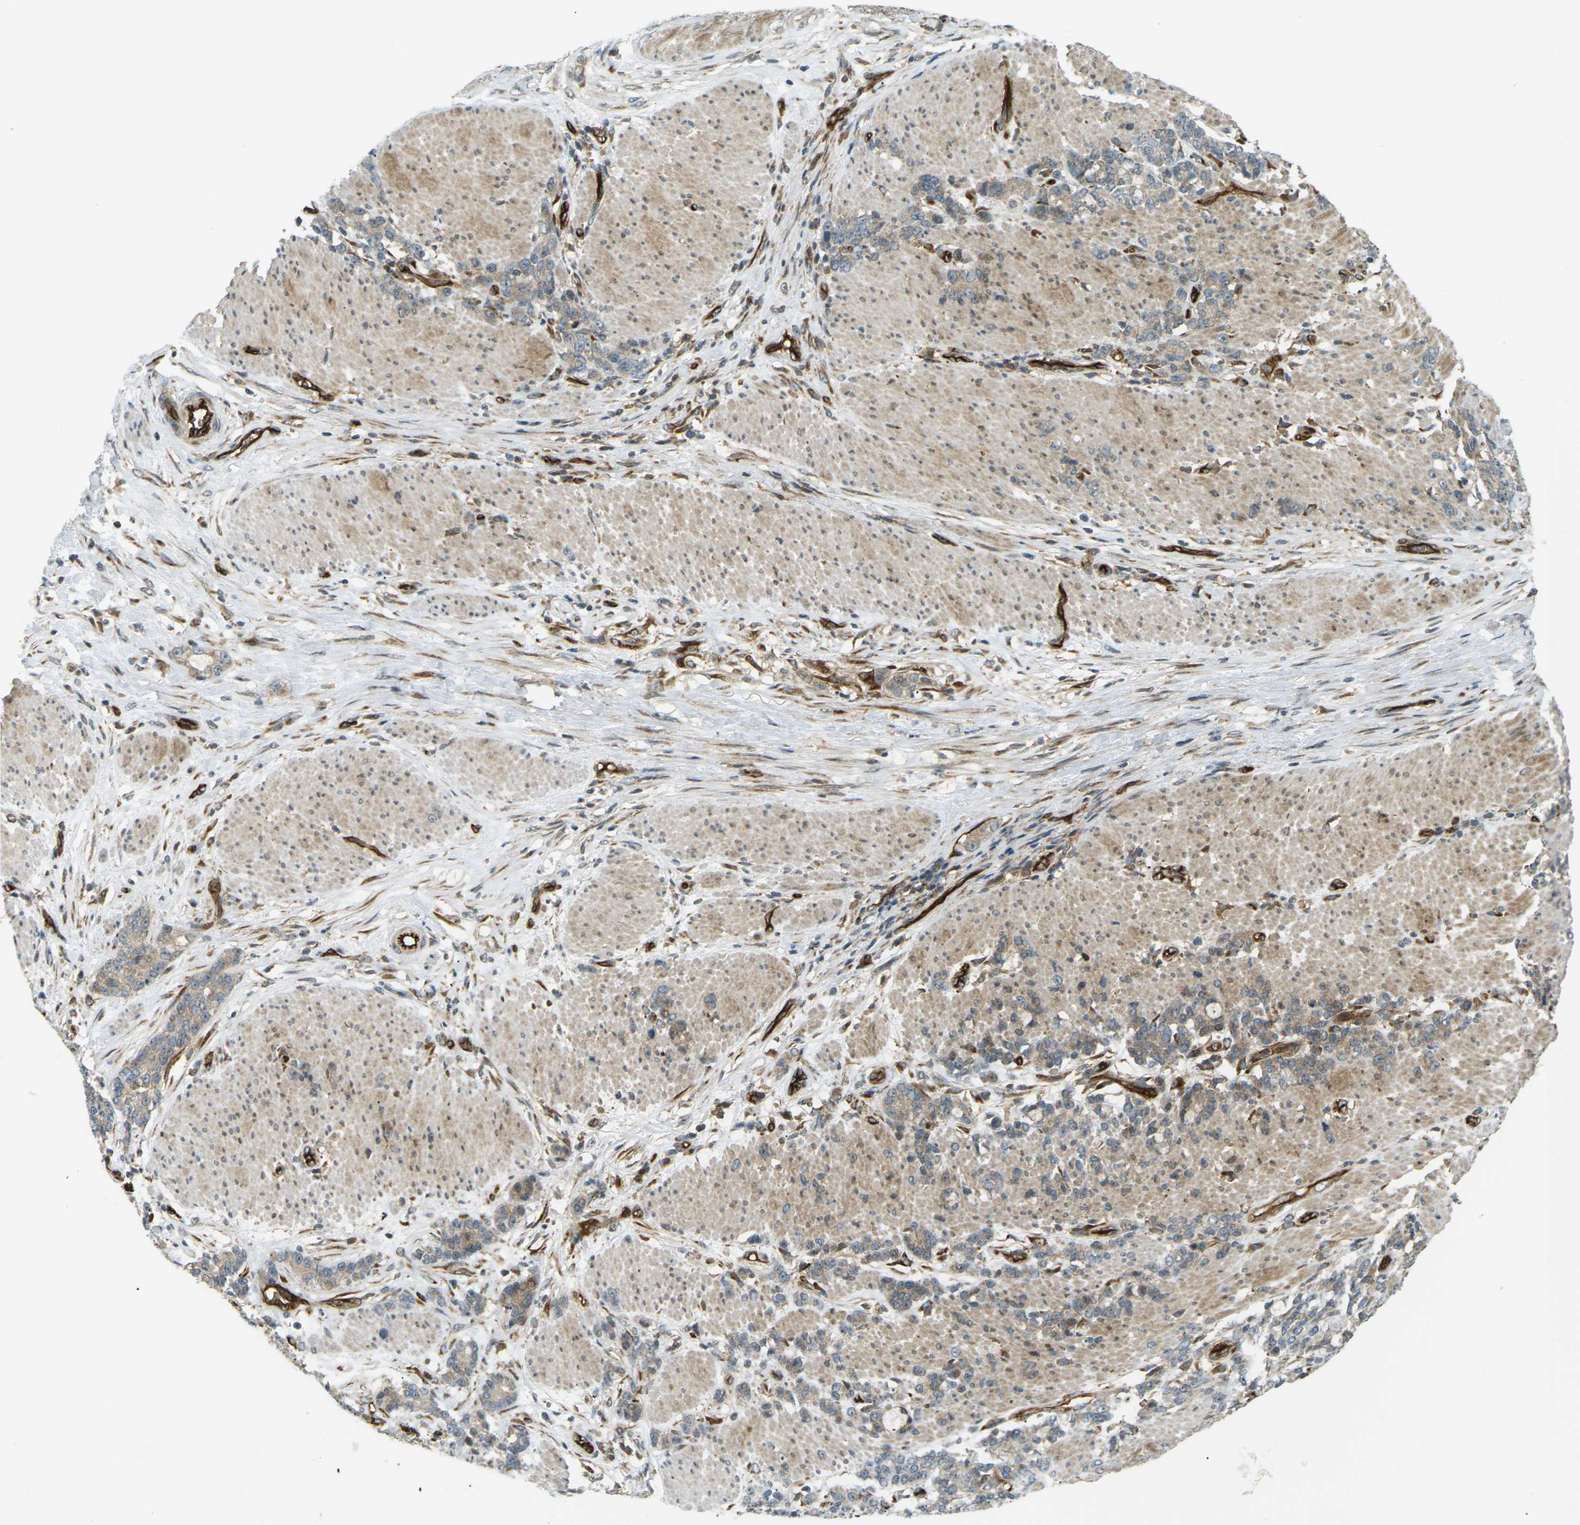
{"staining": {"intensity": "moderate", "quantity": "25%-75%", "location": "cytoplasmic/membranous"}, "tissue": "stomach cancer", "cell_type": "Tumor cells", "image_type": "cancer", "snomed": [{"axis": "morphology", "description": "Adenocarcinoma, NOS"}, {"axis": "topography", "description": "Stomach, lower"}], "caption": "IHC photomicrograph of human adenocarcinoma (stomach) stained for a protein (brown), which exhibits medium levels of moderate cytoplasmic/membranous staining in approximately 25%-75% of tumor cells.", "gene": "S1PR1", "patient": {"sex": "male", "age": 88}}